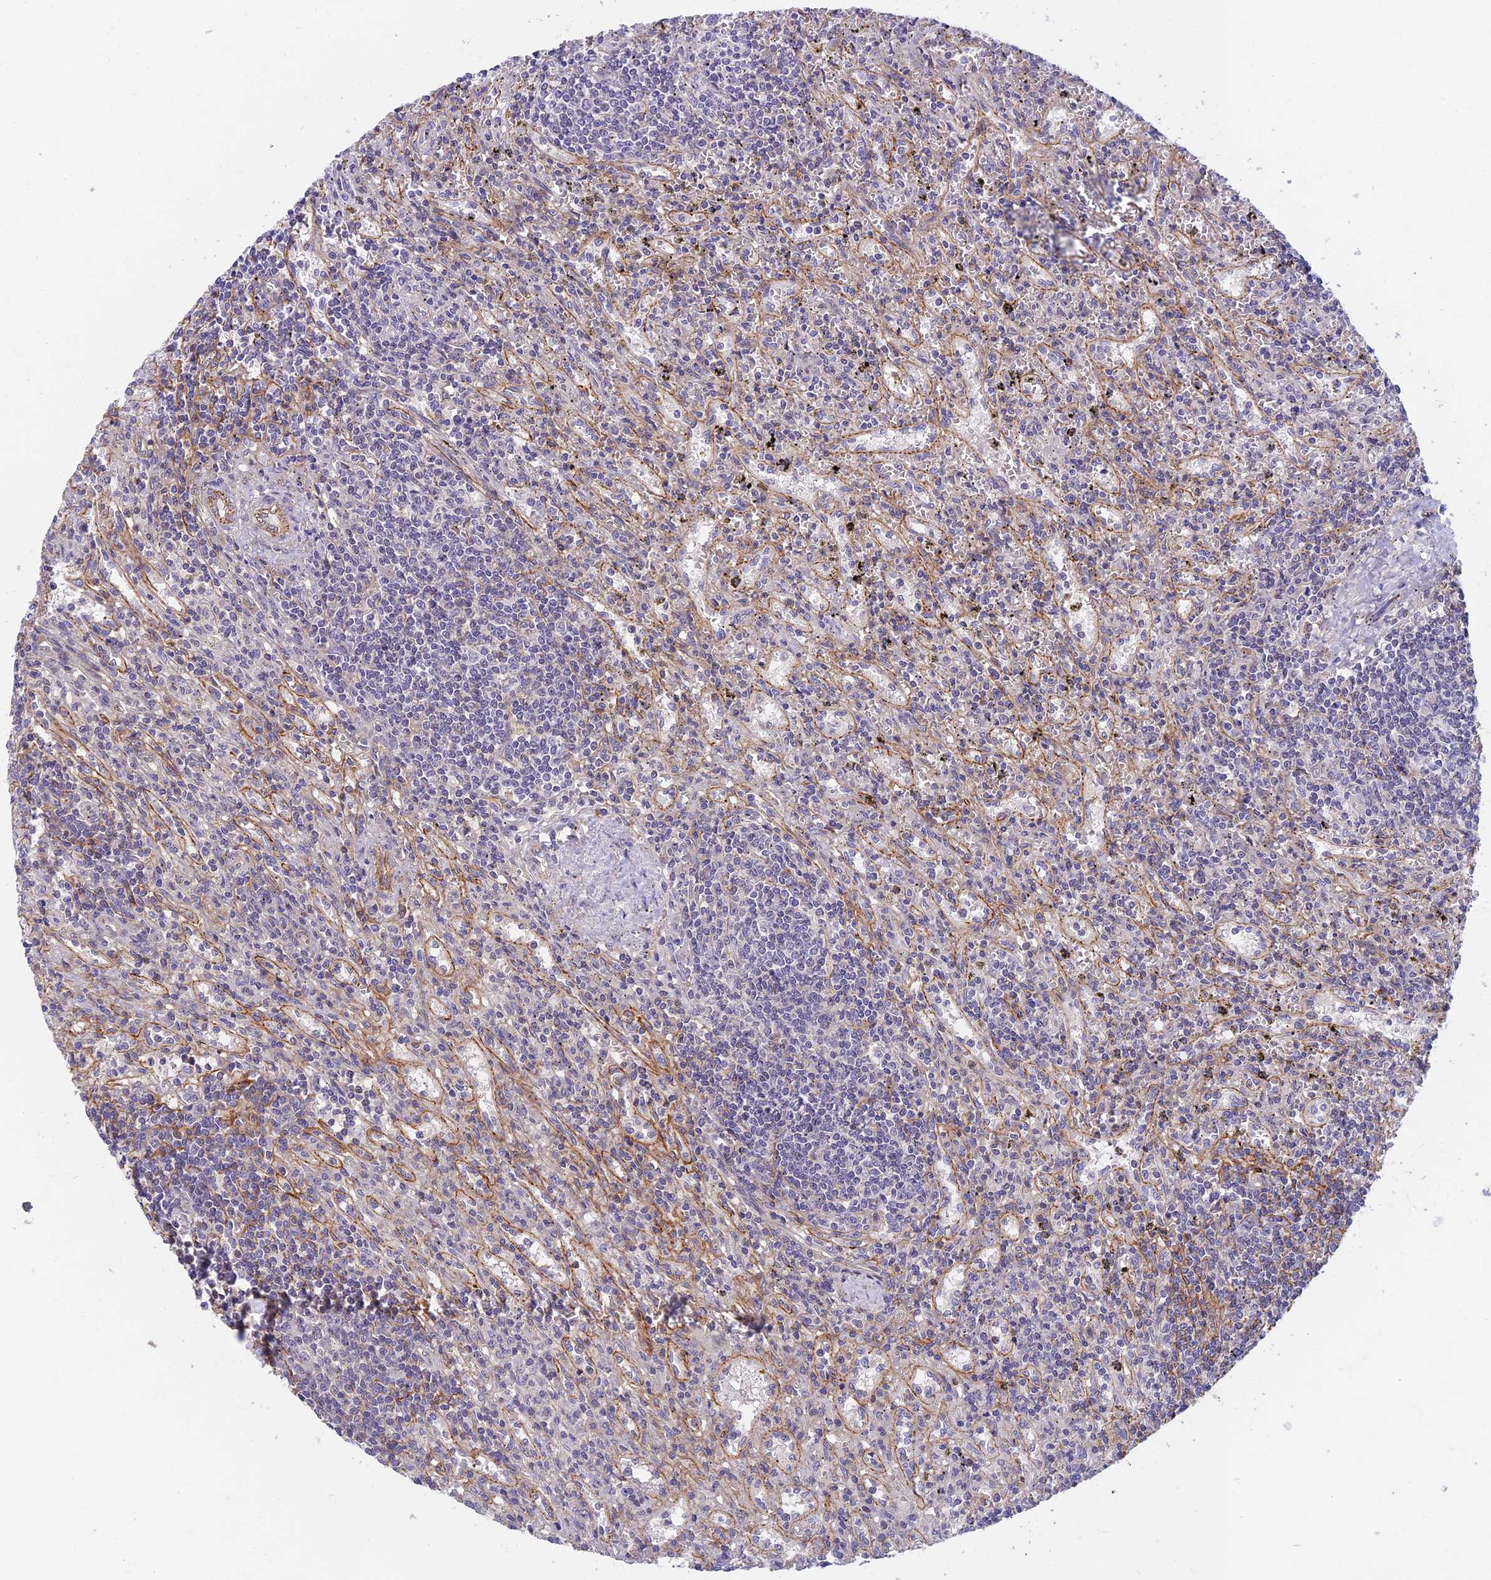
{"staining": {"intensity": "negative", "quantity": "none", "location": "none"}, "tissue": "lymphoma", "cell_type": "Tumor cells", "image_type": "cancer", "snomed": [{"axis": "morphology", "description": "Malignant lymphoma, non-Hodgkin's type, Low grade"}, {"axis": "topography", "description": "Spleen"}], "caption": "Immunohistochemistry photomicrograph of neoplastic tissue: lymphoma stained with DAB (3,3'-diaminobenzidine) shows no significant protein positivity in tumor cells.", "gene": "RHBDL2", "patient": {"sex": "male", "age": 76}}